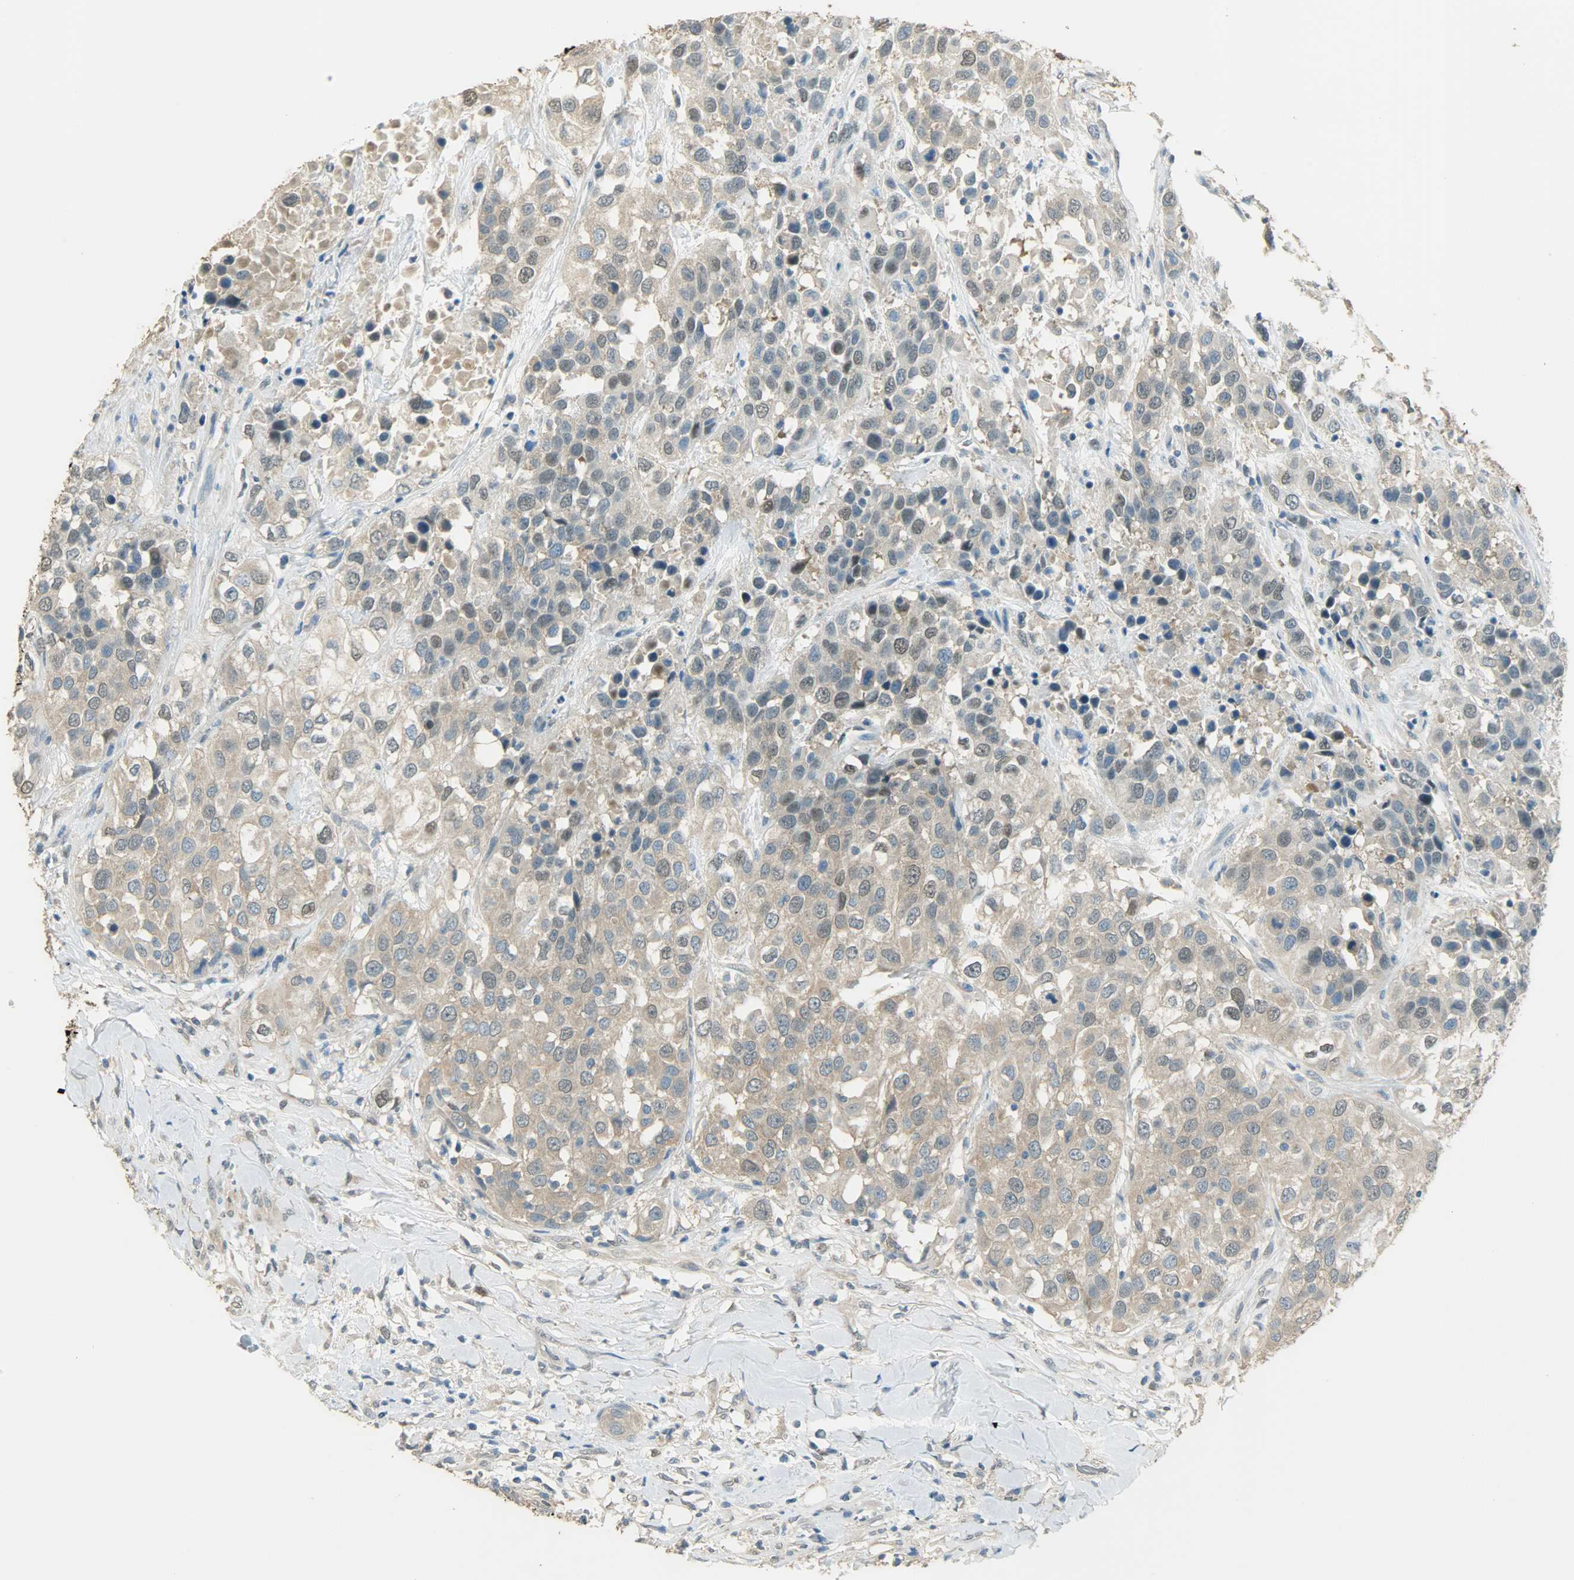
{"staining": {"intensity": "weak", "quantity": "25%-75%", "location": "cytoplasmic/membranous,nuclear"}, "tissue": "urothelial cancer", "cell_type": "Tumor cells", "image_type": "cancer", "snomed": [{"axis": "morphology", "description": "Urothelial carcinoma, High grade"}, {"axis": "topography", "description": "Urinary bladder"}], "caption": "Brown immunohistochemical staining in urothelial cancer shows weak cytoplasmic/membranous and nuclear expression in approximately 25%-75% of tumor cells.", "gene": "PRMT5", "patient": {"sex": "female", "age": 80}}